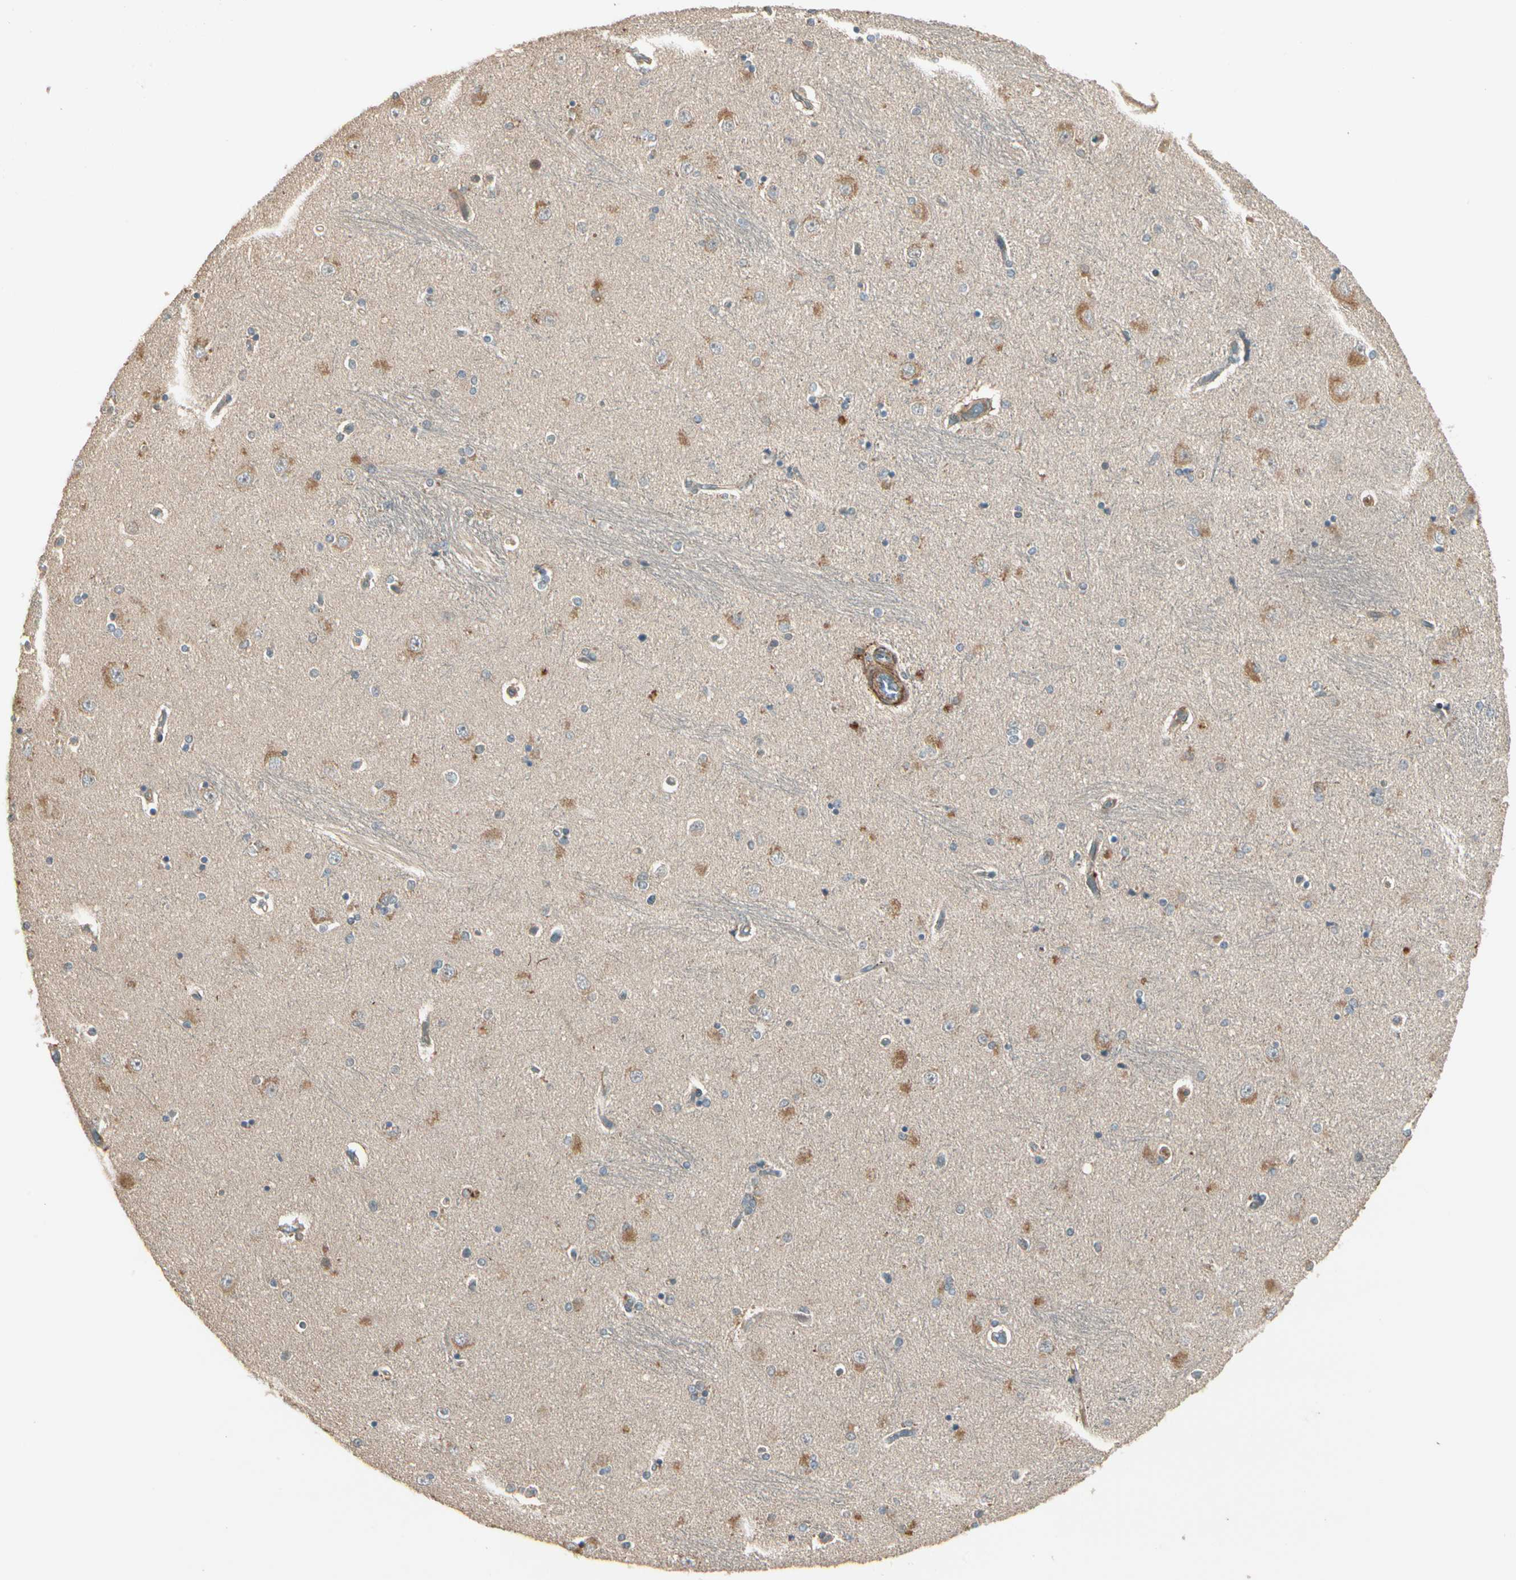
{"staining": {"intensity": "moderate", "quantity": "<25%", "location": "cytoplasmic/membranous"}, "tissue": "hippocampus", "cell_type": "Glial cells", "image_type": "normal", "snomed": [{"axis": "morphology", "description": "Normal tissue, NOS"}, {"axis": "topography", "description": "Hippocampus"}], "caption": "Glial cells show low levels of moderate cytoplasmic/membranous staining in about <25% of cells in benign hippocampus. Using DAB (brown) and hematoxylin (blue) stains, captured at high magnification using brightfield microscopy.", "gene": "ACVR1", "patient": {"sex": "female", "age": 54}}